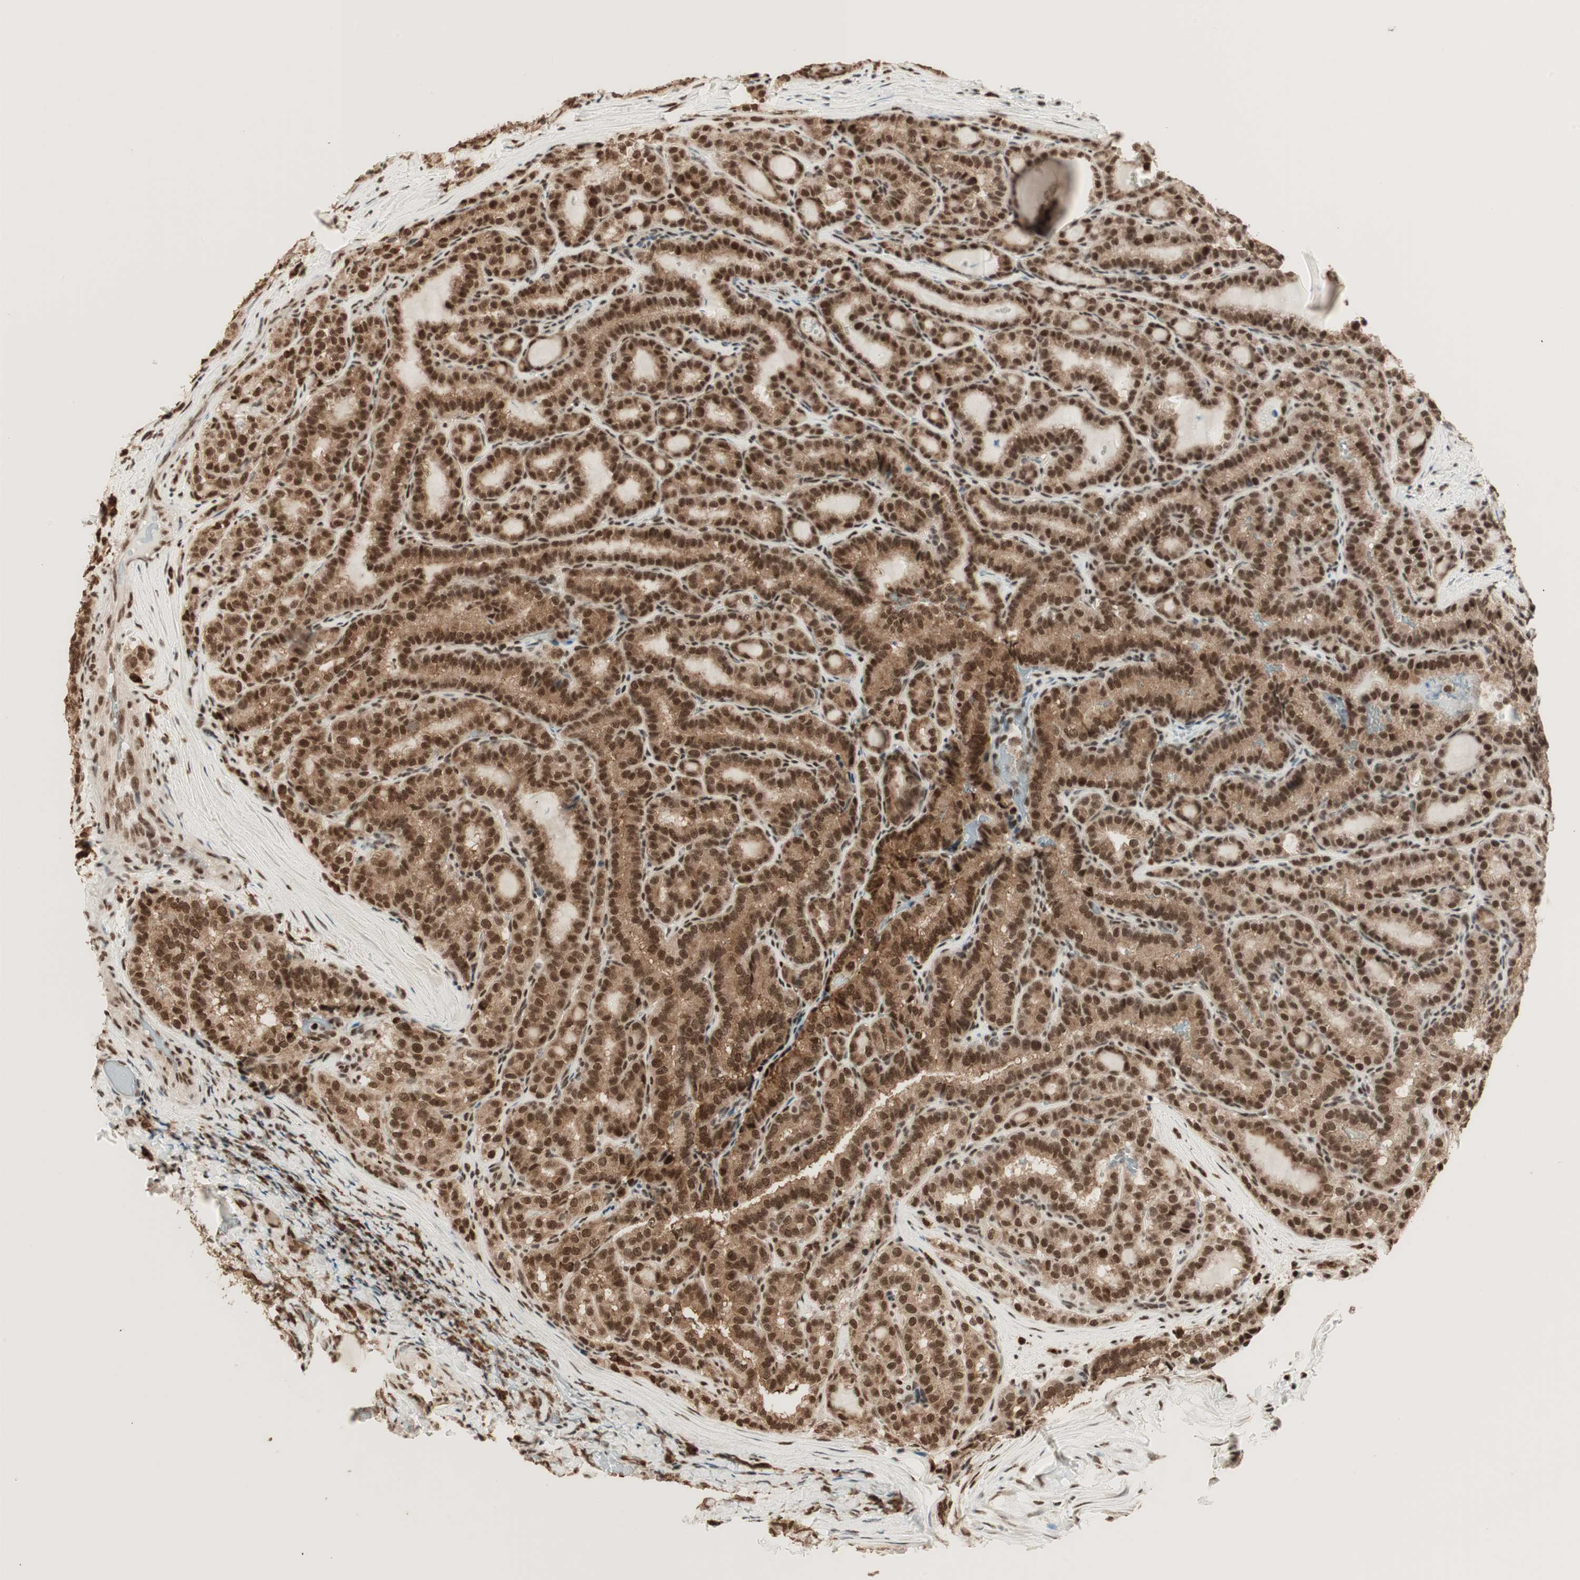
{"staining": {"intensity": "strong", "quantity": ">75%", "location": "cytoplasmic/membranous,nuclear"}, "tissue": "thyroid cancer", "cell_type": "Tumor cells", "image_type": "cancer", "snomed": [{"axis": "morphology", "description": "Normal tissue, NOS"}, {"axis": "morphology", "description": "Papillary adenocarcinoma, NOS"}, {"axis": "topography", "description": "Thyroid gland"}], "caption": "Immunohistochemical staining of thyroid cancer (papillary adenocarcinoma) displays high levels of strong cytoplasmic/membranous and nuclear staining in about >75% of tumor cells.", "gene": "SMARCE1", "patient": {"sex": "female", "age": 30}}